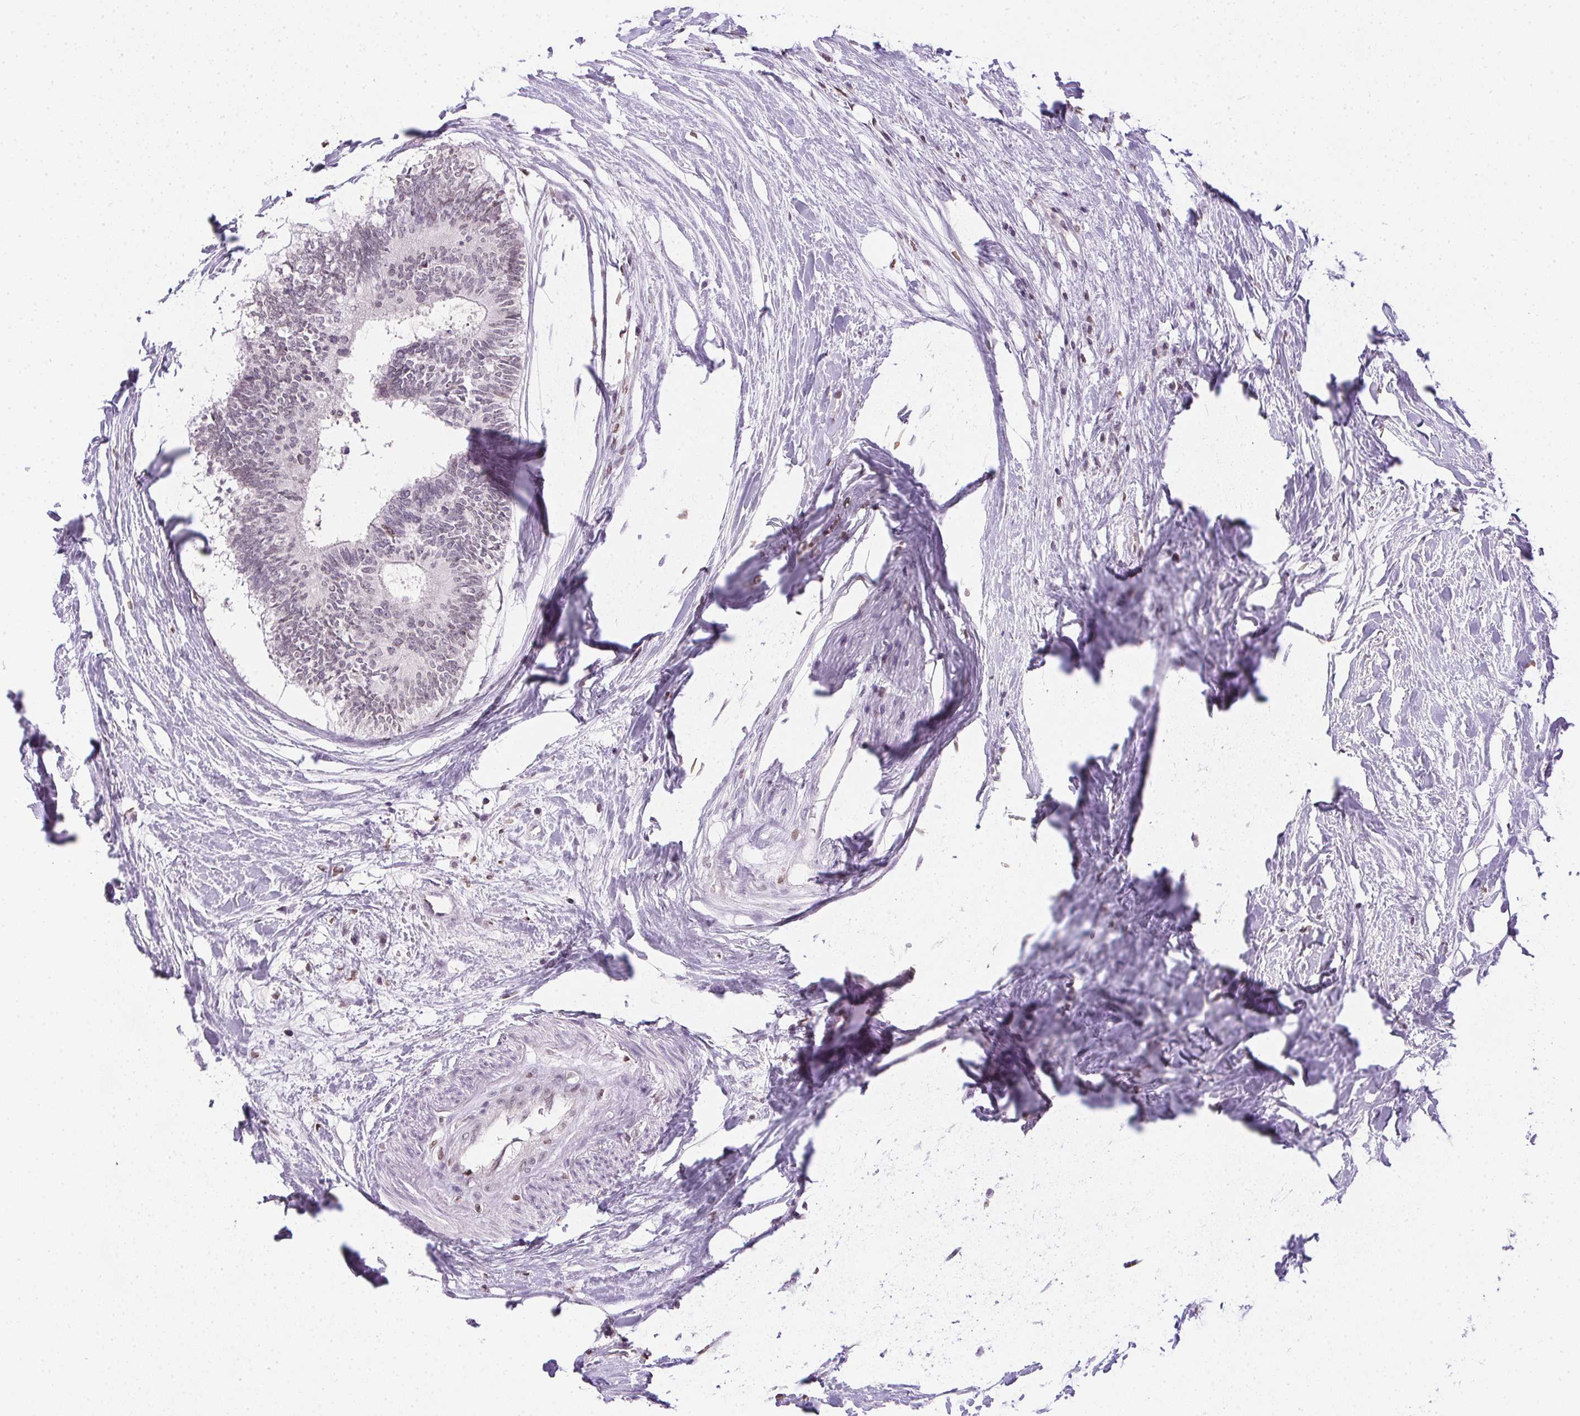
{"staining": {"intensity": "negative", "quantity": "none", "location": "none"}, "tissue": "colorectal cancer", "cell_type": "Tumor cells", "image_type": "cancer", "snomed": [{"axis": "morphology", "description": "Adenocarcinoma, NOS"}, {"axis": "topography", "description": "Colon"}, {"axis": "topography", "description": "Rectum"}], "caption": "Immunohistochemistry histopathology image of human colorectal cancer stained for a protein (brown), which reveals no positivity in tumor cells.", "gene": "PRL", "patient": {"sex": "male", "age": 57}}